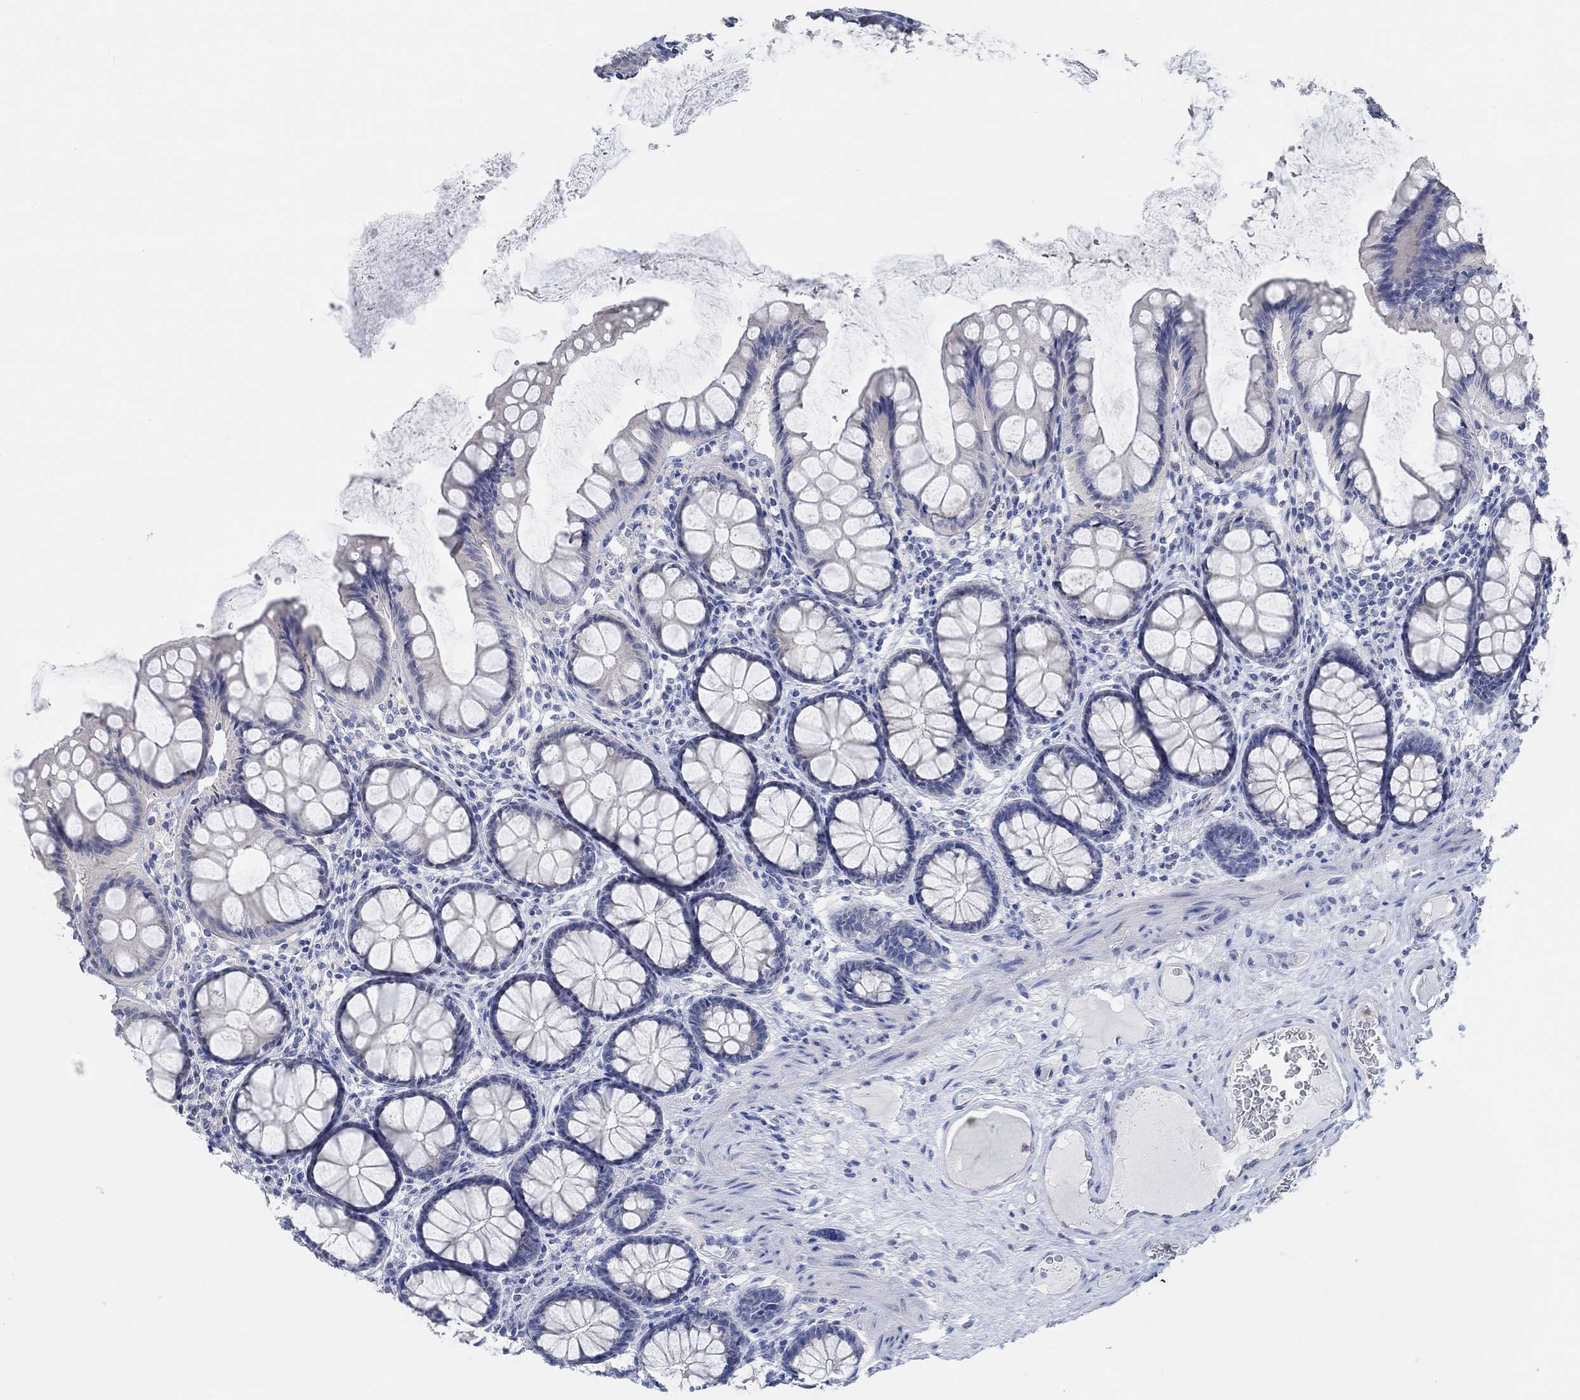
{"staining": {"intensity": "negative", "quantity": "none", "location": "none"}, "tissue": "colon", "cell_type": "Endothelial cells", "image_type": "normal", "snomed": [{"axis": "morphology", "description": "Normal tissue, NOS"}, {"axis": "topography", "description": "Colon"}], "caption": "This is a image of immunohistochemistry (IHC) staining of benign colon, which shows no expression in endothelial cells.", "gene": "NLRP14", "patient": {"sex": "female", "age": 65}}